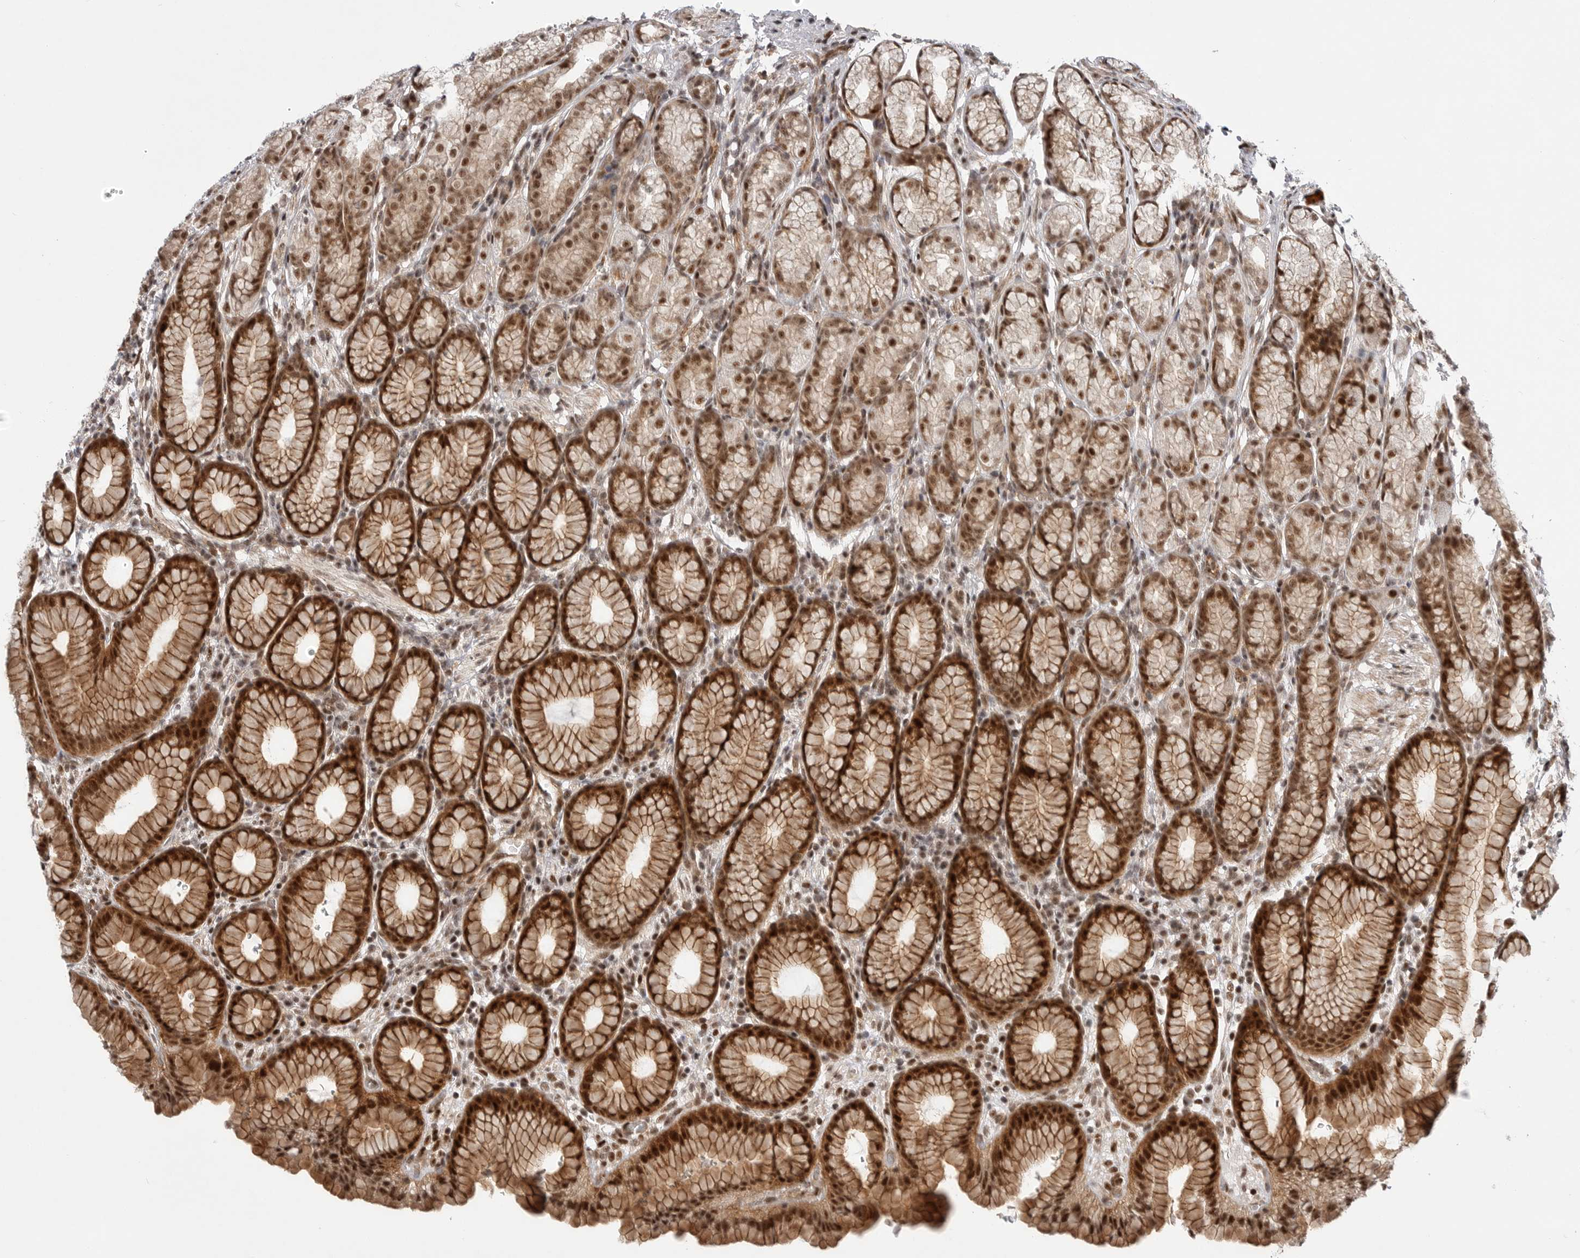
{"staining": {"intensity": "strong", "quantity": ">75%", "location": "cytoplasmic/membranous,nuclear"}, "tissue": "stomach", "cell_type": "Glandular cells", "image_type": "normal", "snomed": [{"axis": "morphology", "description": "Normal tissue, NOS"}, {"axis": "topography", "description": "Stomach"}], "caption": "A photomicrograph of stomach stained for a protein exhibits strong cytoplasmic/membranous,nuclear brown staining in glandular cells. (Stains: DAB (3,3'-diaminobenzidine) in brown, nuclei in blue, Microscopy: brightfield microscopy at high magnification).", "gene": "GPATCH2", "patient": {"sex": "male", "age": 42}}